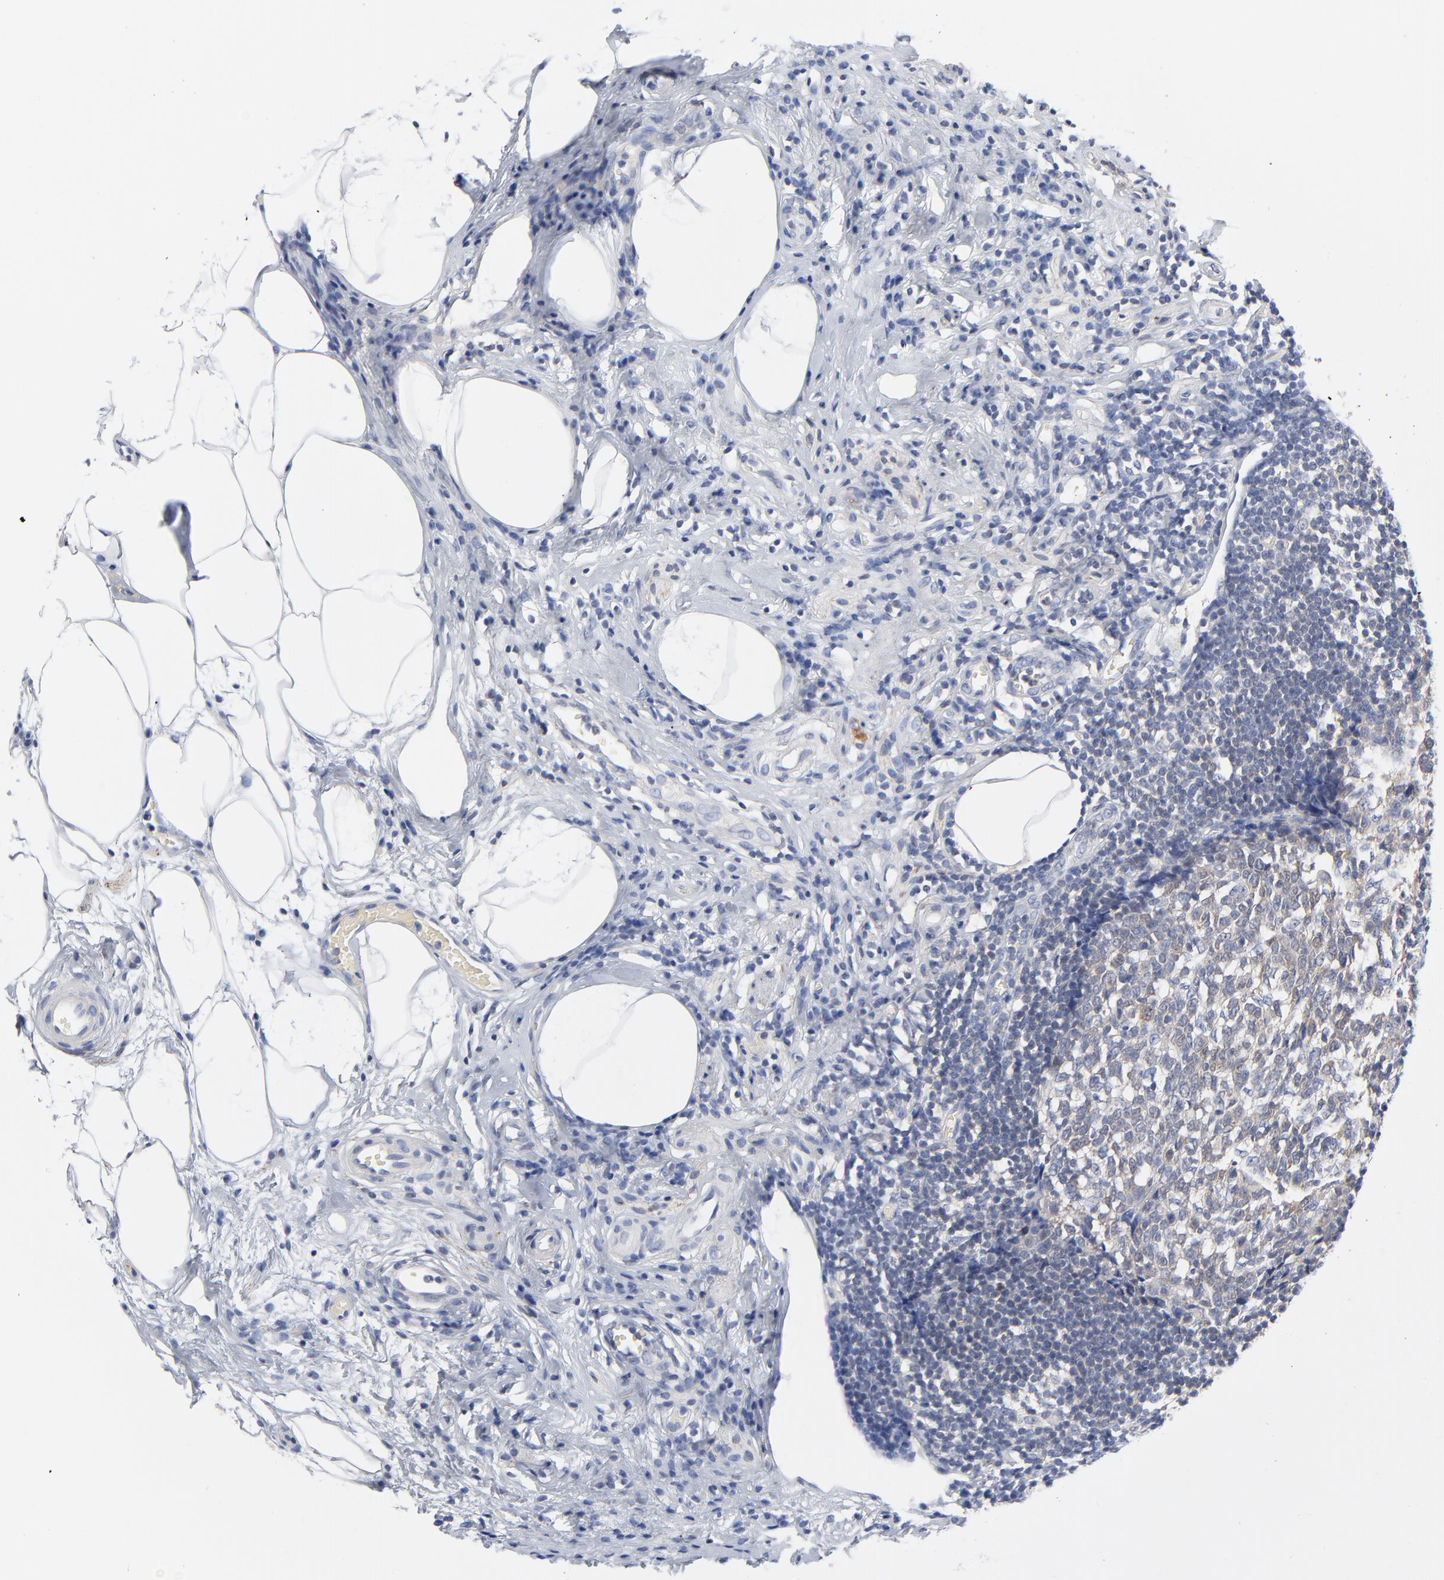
{"staining": {"intensity": "weak", "quantity": "25%-75%", "location": "cytoplasmic/membranous"}, "tissue": "appendix", "cell_type": "Lymphoid tissue", "image_type": "normal", "snomed": [{"axis": "morphology", "description": "Normal tissue, NOS"}, {"axis": "topography", "description": "Appendix"}], "caption": "DAB immunohistochemical staining of benign appendix exhibits weak cytoplasmic/membranous protein staining in approximately 25%-75% of lymphoid tissue.", "gene": "CAB39L", "patient": {"sex": "male", "age": 38}}